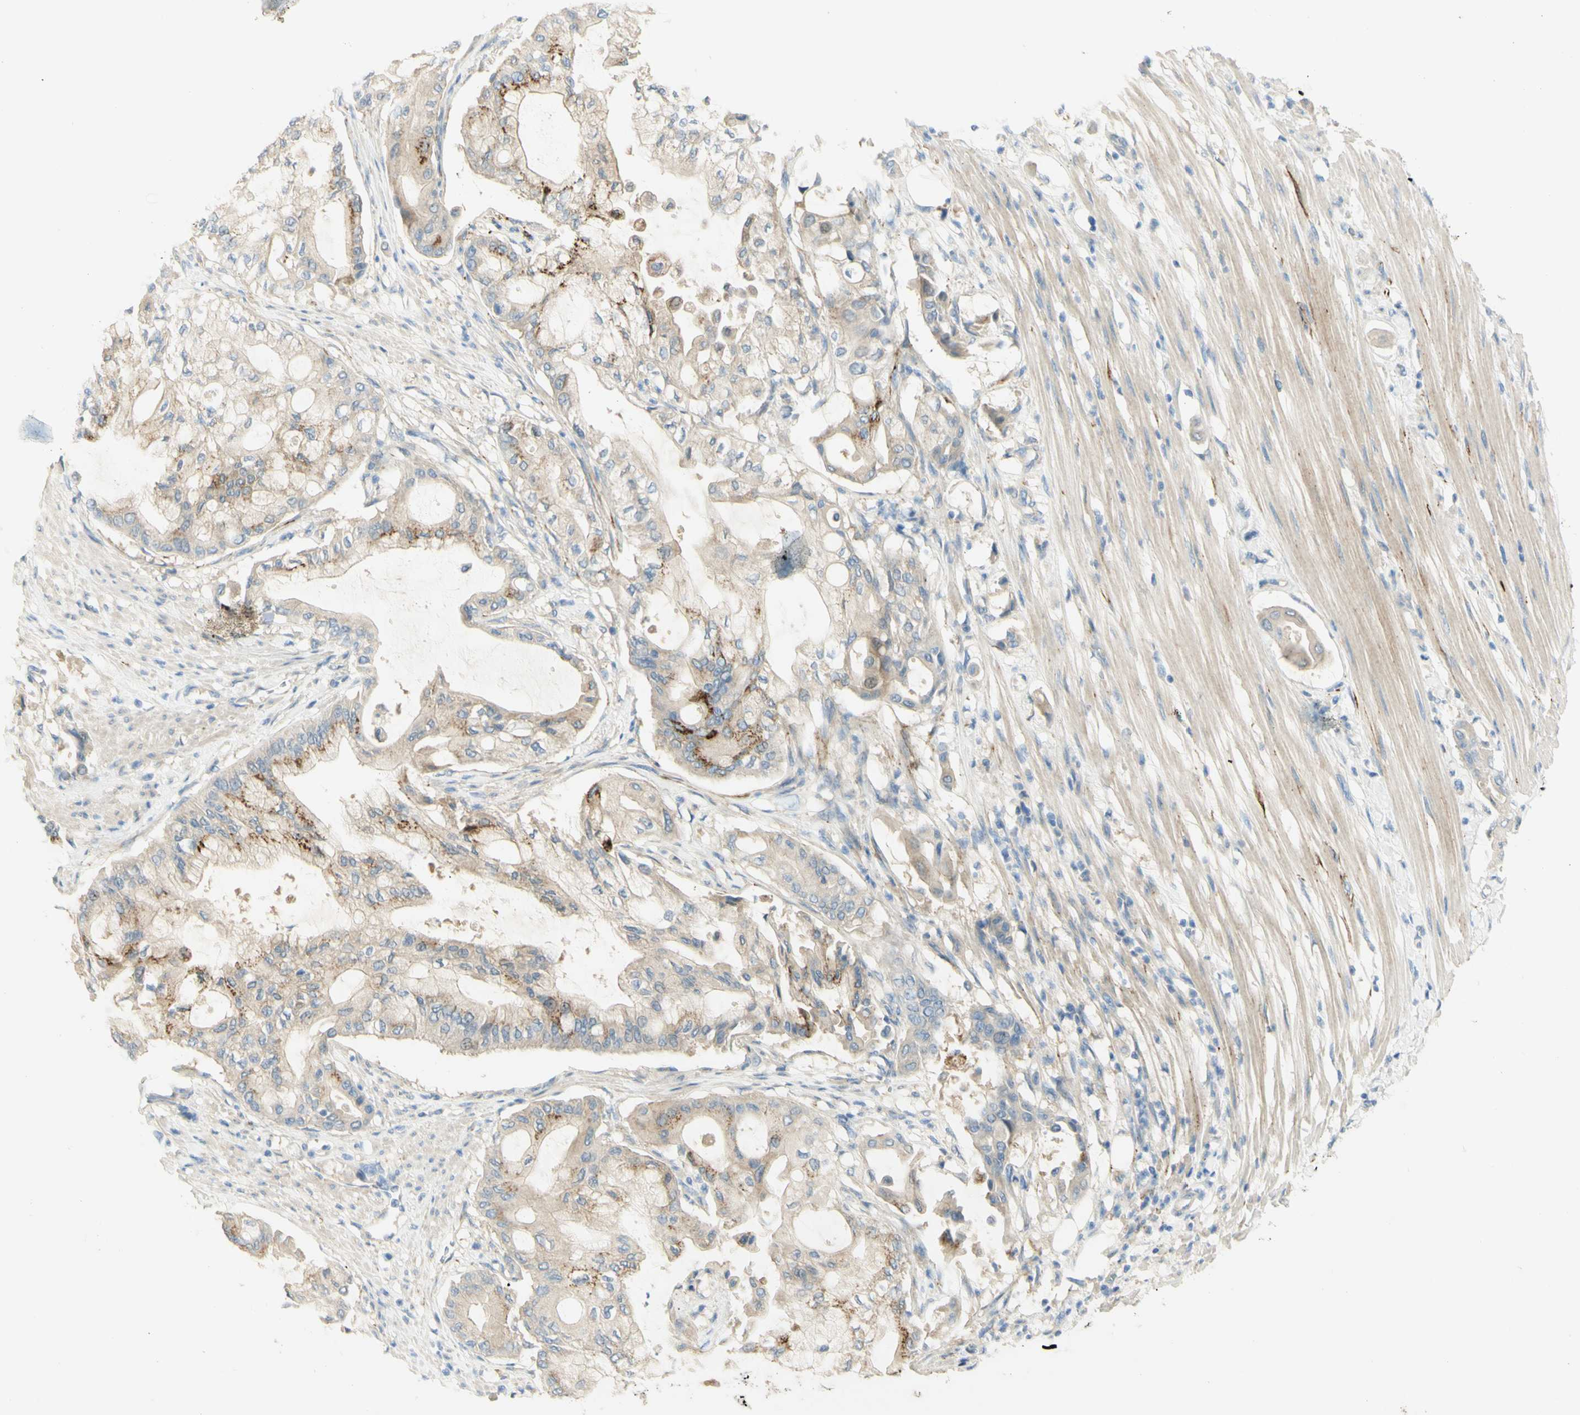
{"staining": {"intensity": "strong", "quantity": "25%-75%", "location": "cytoplasmic/membranous"}, "tissue": "pancreatic cancer", "cell_type": "Tumor cells", "image_type": "cancer", "snomed": [{"axis": "morphology", "description": "Adenocarcinoma, NOS"}, {"axis": "morphology", "description": "Adenocarcinoma, metastatic, NOS"}, {"axis": "topography", "description": "Lymph node"}, {"axis": "topography", "description": "Pancreas"}, {"axis": "topography", "description": "Duodenum"}], "caption": "Human pancreatic cancer stained for a protein (brown) exhibits strong cytoplasmic/membranous positive expression in about 25%-75% of tumor cells.", "gene": "GCNT3", "patient": {"sex": "female", "age": 64}}